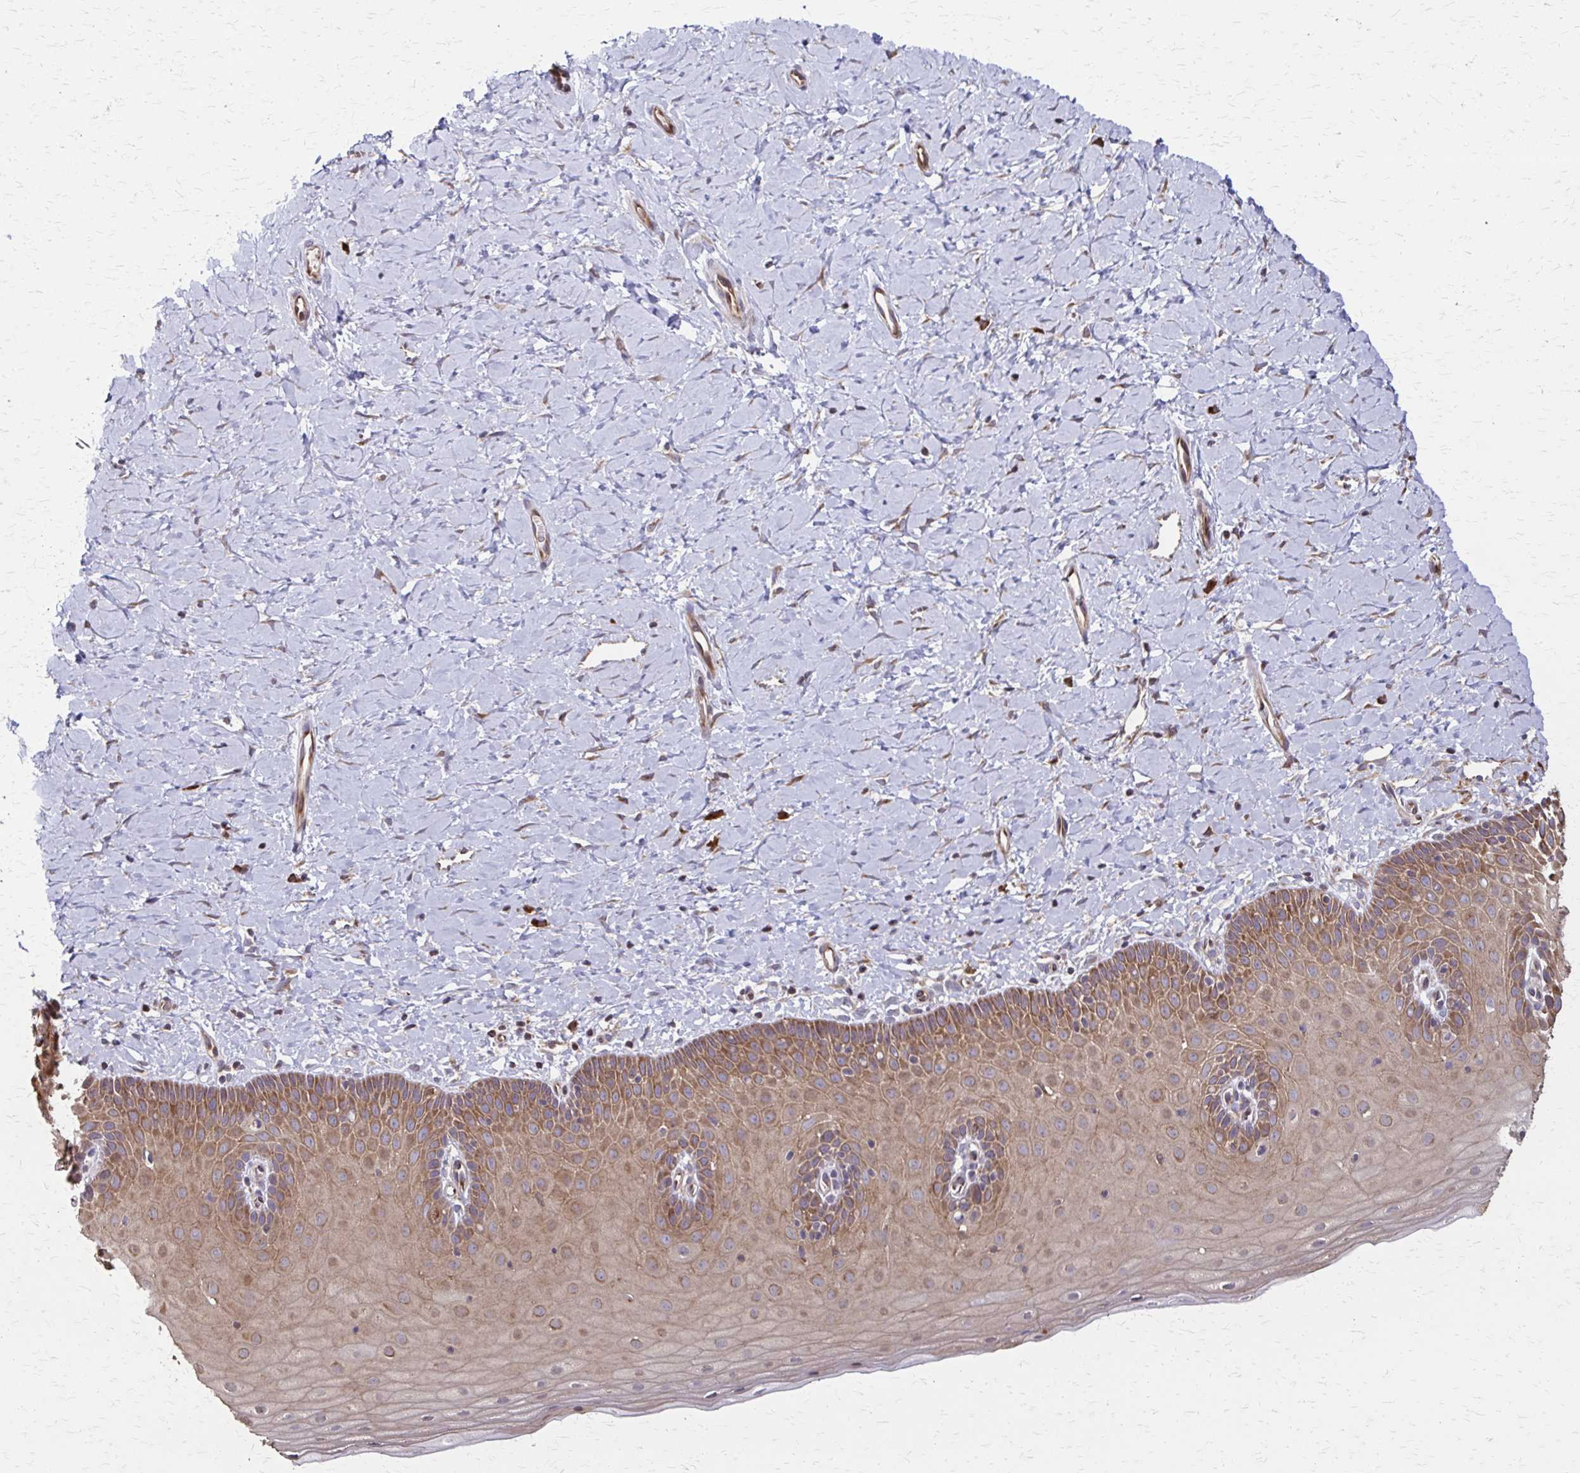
{"staining": {"intensity": "moderate", "quantity": ">75%", "location": "cytoplasmic/membranous"}, "tissue": "cervix", "cell_type": "Squamous epithelial cells", "image_type": "normal", "snomed": [{"axis": "morphology", "description": "Normal tissue, NOS"}, {"axis": "topography", "description": "Cervix"}], "caption": "Immunohistochemical staining of normal human cervix displays >75% levels of moderate cytoplasmic/membranous protein expression in approximately >75% of squamous epithelial cells.", "gene": "EEF2", "patient": {"sex": "female", "age": 37}}